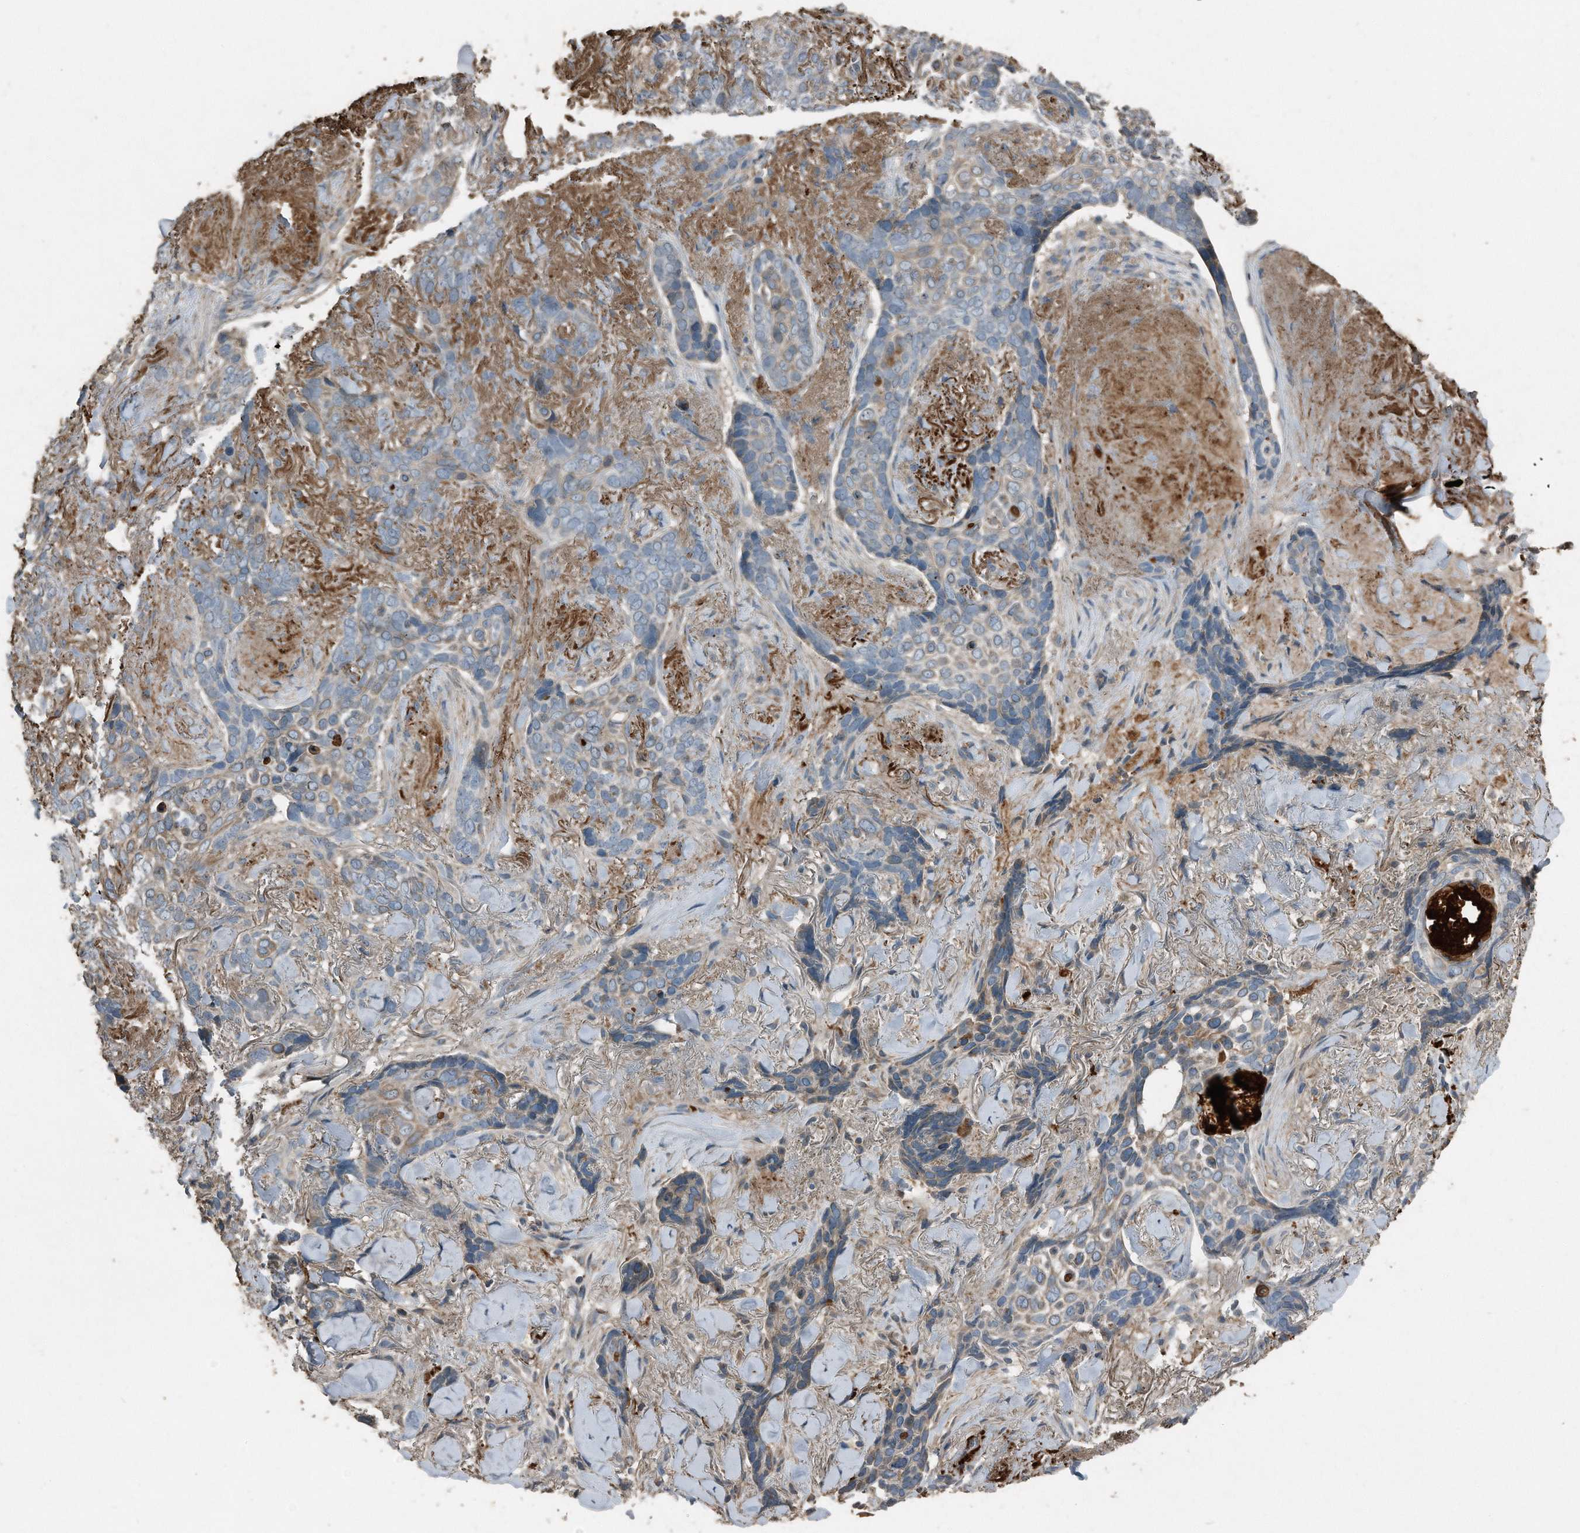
{"staining": {"intensity": "weak", "quantity": "25%-75%", "location": "cytoplasmic/membranous"}, "tissue": "skin cancer", "cell_type": "Tumor cells", "image_type": "cancer", "snomed": [{"axis": "morphology", "description": "Basal cell carcinoma"}, {"axis": "topography", "description": "Skin"}], "caption": "DAB (3,3'-diaminobenzidine) immunohistochemical staining of human skin basal cell carcinoma shows weak cytoplasmic/membranous protein positivity in about 25%-75% of tumor cells.", "gene": "C9", "patient": {"sex": "female", "age": 82}}